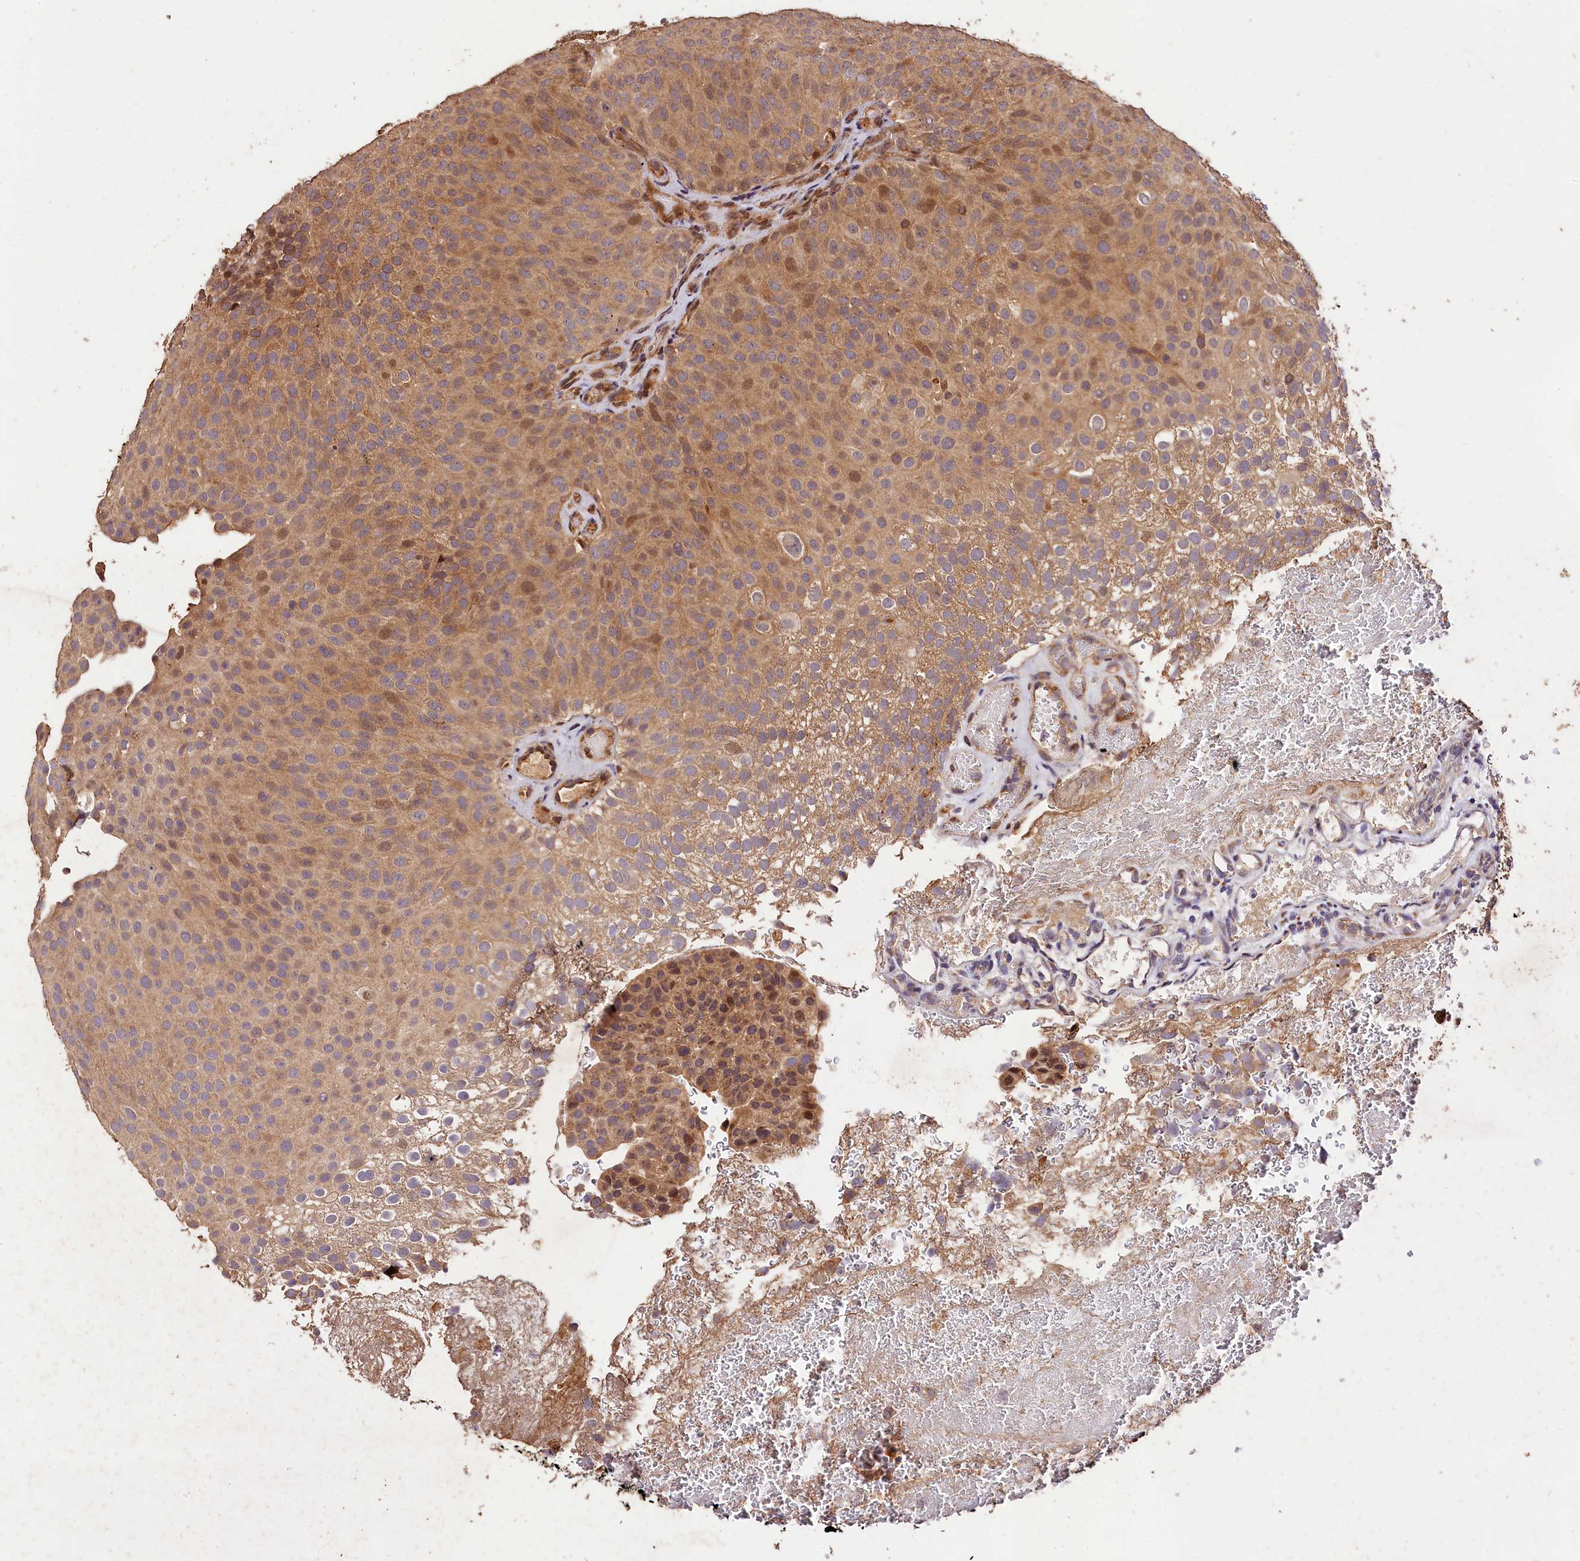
{"staining": {"intensity": "weak", "quantity": ">75%", "location": "cytoplasmic/membranous,nuclear"}, "tissue": "urothelial cancer", "cell_type": "Tumor cells", "image_type": "cancer", "snomed": [{"axis": "morphology", "description": "Urothelial carcinoma, Low grade"}, {"axis": "topography", "description": "Urinary bladder"}], "caption": "DAB immunohistochemical staining of human low-grade urothelial carcinoma demonstrates weak cytoplasmic/membranous and nuclear protein staining in about >75% of tumor cells.", "gene": "KPTN", "patient": {"sex": "male", "age": 78}}